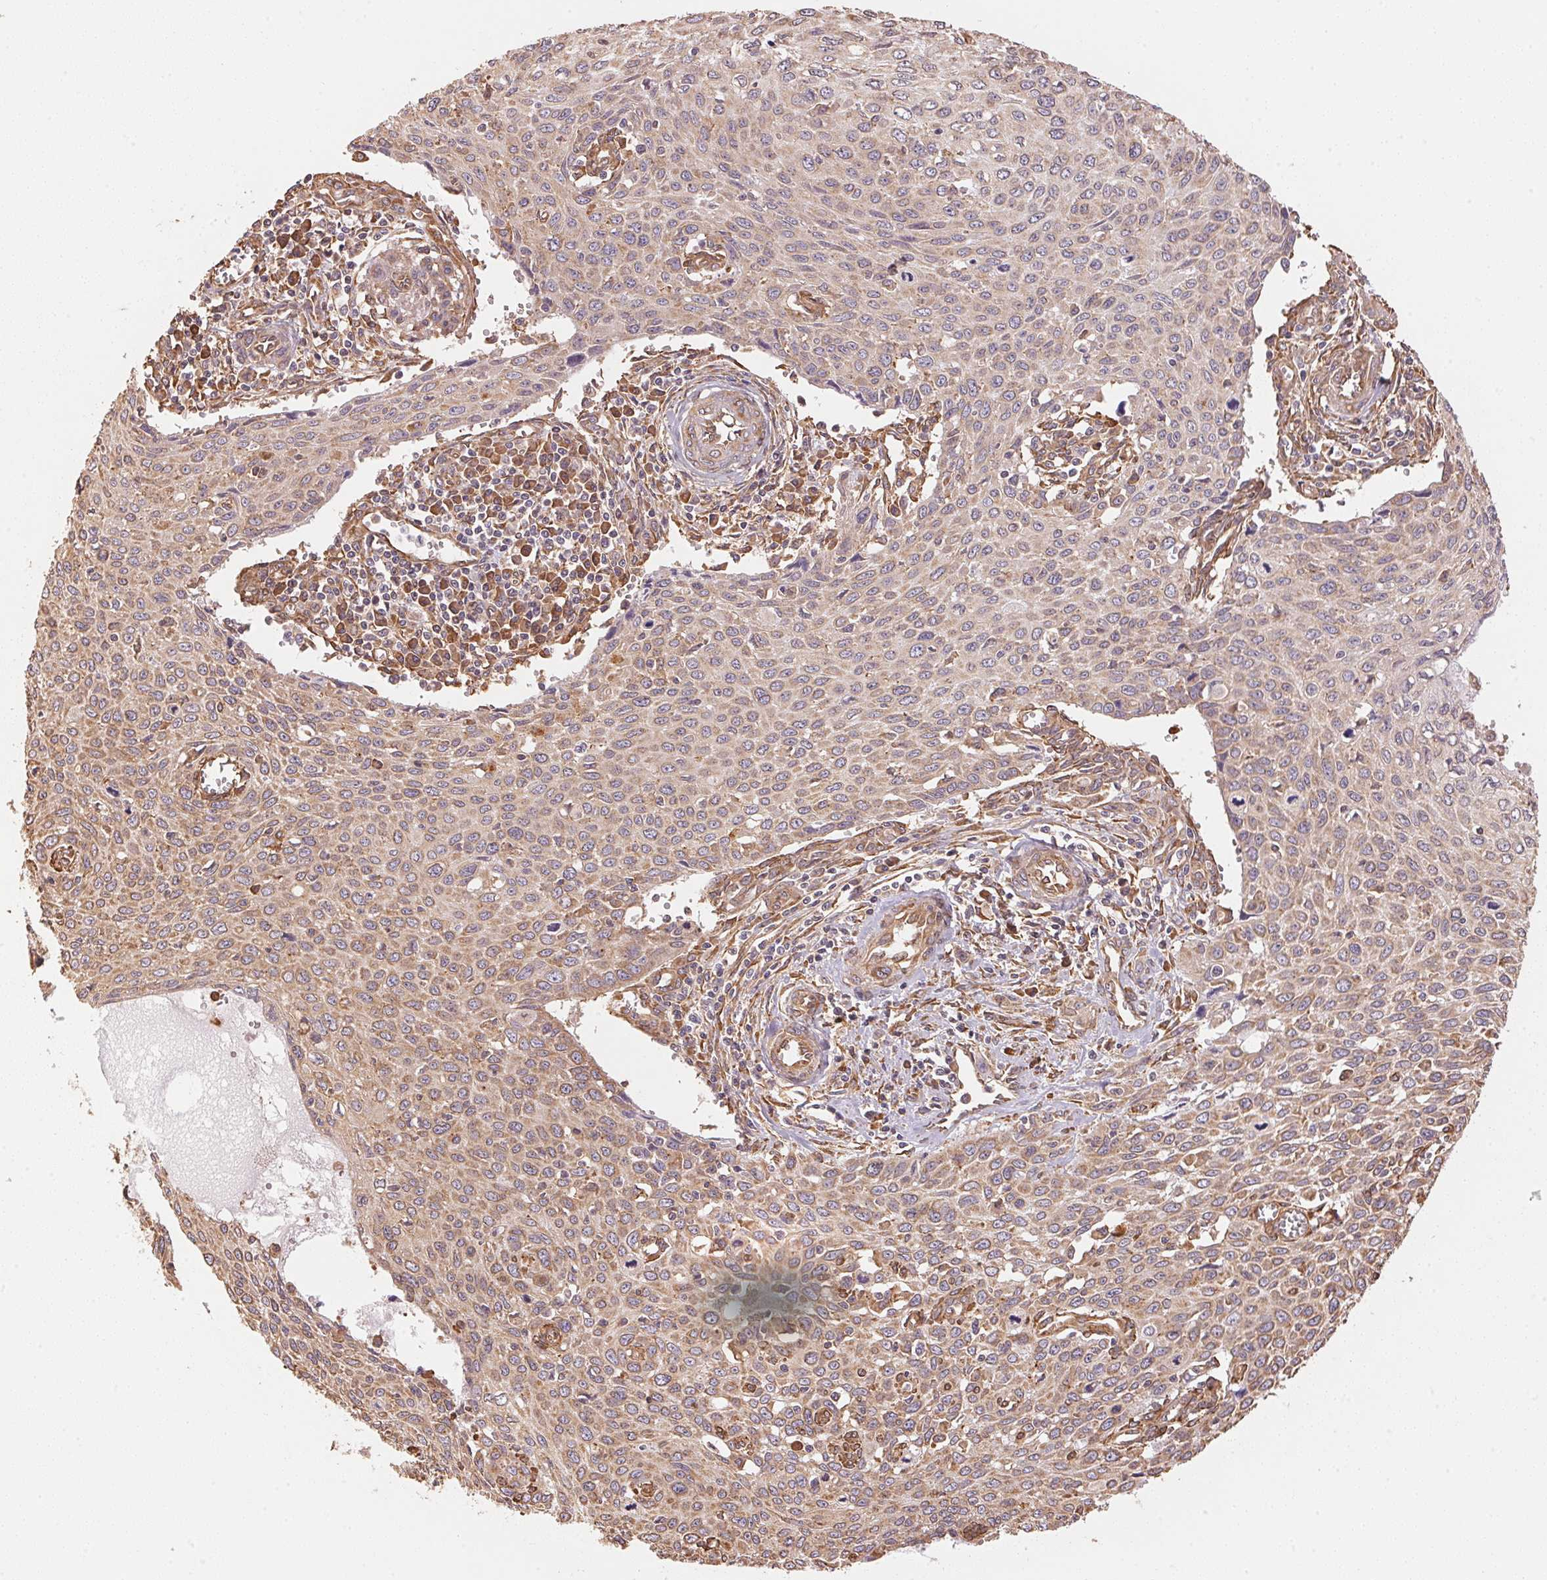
{"staining": {"intensity": "weak", "quantity": "25%-75%", "location": "cytoplasmic/membranous"}, "tissue": "cervical cancer", "cell_type": "Tumor cells", "image_type": "cancer", "snomed": [{"axis": "morphology", "description": "Squamous cell carcinoma, NOS"}, {"axis": "topography", "description": "Cervix"}], "caption": "Cervical cancer (squamous cell carcinoma) stained for a protein demonstrates weak cytoplasmic/membranous positivity in tumor cells.", "gene": "C6orf163", "patient": {"sex": "female", "age": 38}}